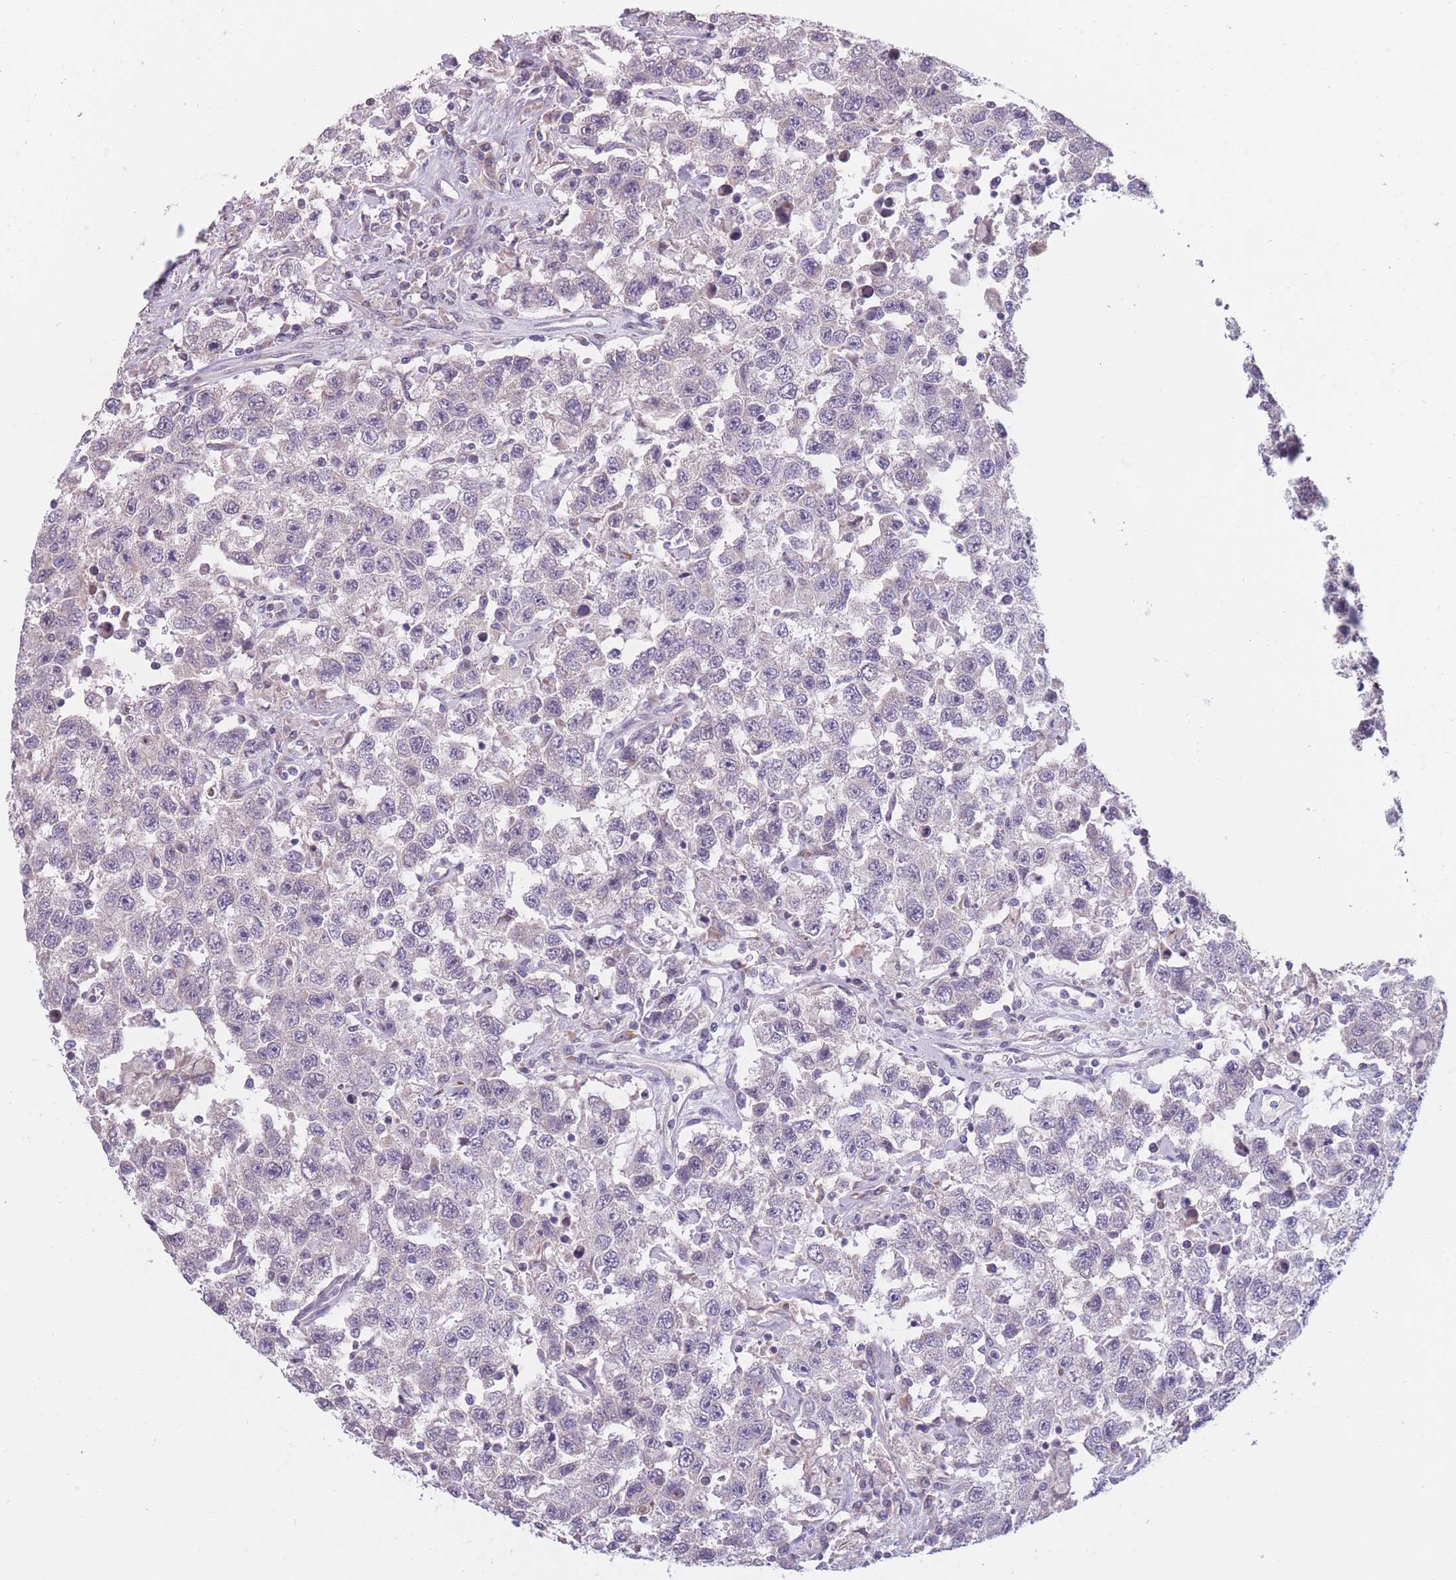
{"staining": {"intensity": "negative", "quantity": "none", "location": "none"}, "tissue": "testis cancer", "cell_type": "Tumor cells", "image_type": "cancer", "snomed": [{"axis": "morphology", "description": "Seminoma, NOS"}, {"axis": "topography", "description": "Testis"}], "caption": "IHC photomicrograph of neoplastic tissue: testis seminoma stained with DAB exhibits no significant protein positivity in tumor cells.", "gene": "CCNQ", "patient": {"sex": "male", "age": 41}}